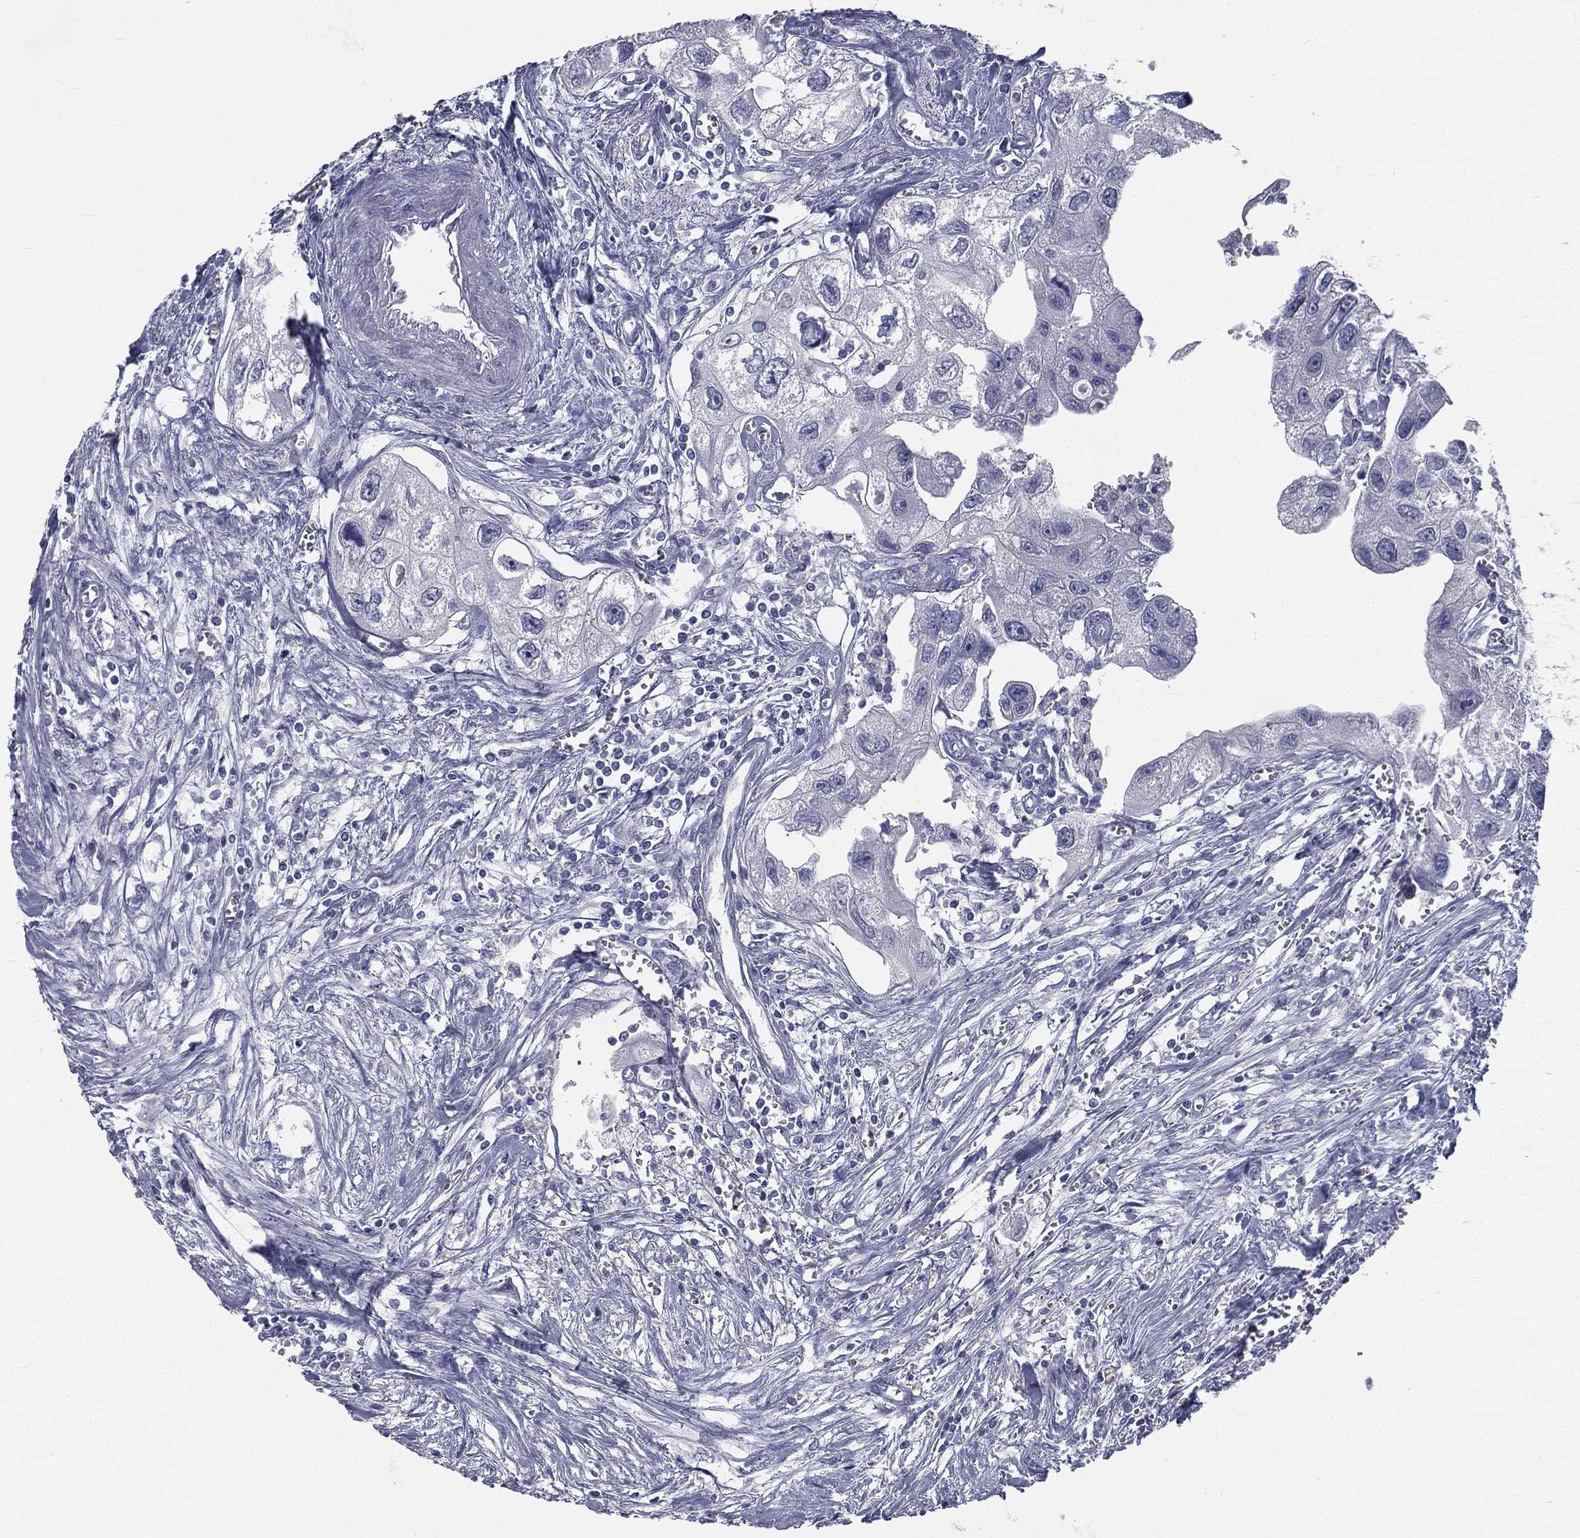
{"staining": {"intensity": "negative", "quantity": "none", "location": "none"}, "tissue": "urothelial cancer", "cell_type": "Tumor cells", "image_type": "cancer", "snomed": [{"axis": "morphology", "description": "Urothelial carcinoma, High grade"}, {"axis": "topography", "description": "Urinary bladder"}], "caption": "A high-resolution image shows IHC staining of urothelial carcinoma (high-grade), which shows no significant positivity in tumor cells. (Stains: DAB immunohistochemistry with hematoxylin counter stain, Microscopy: brightfield microscopy at high magnification).", "gene": "IFT27", "patient": {"sex": "male", "age": 59}}